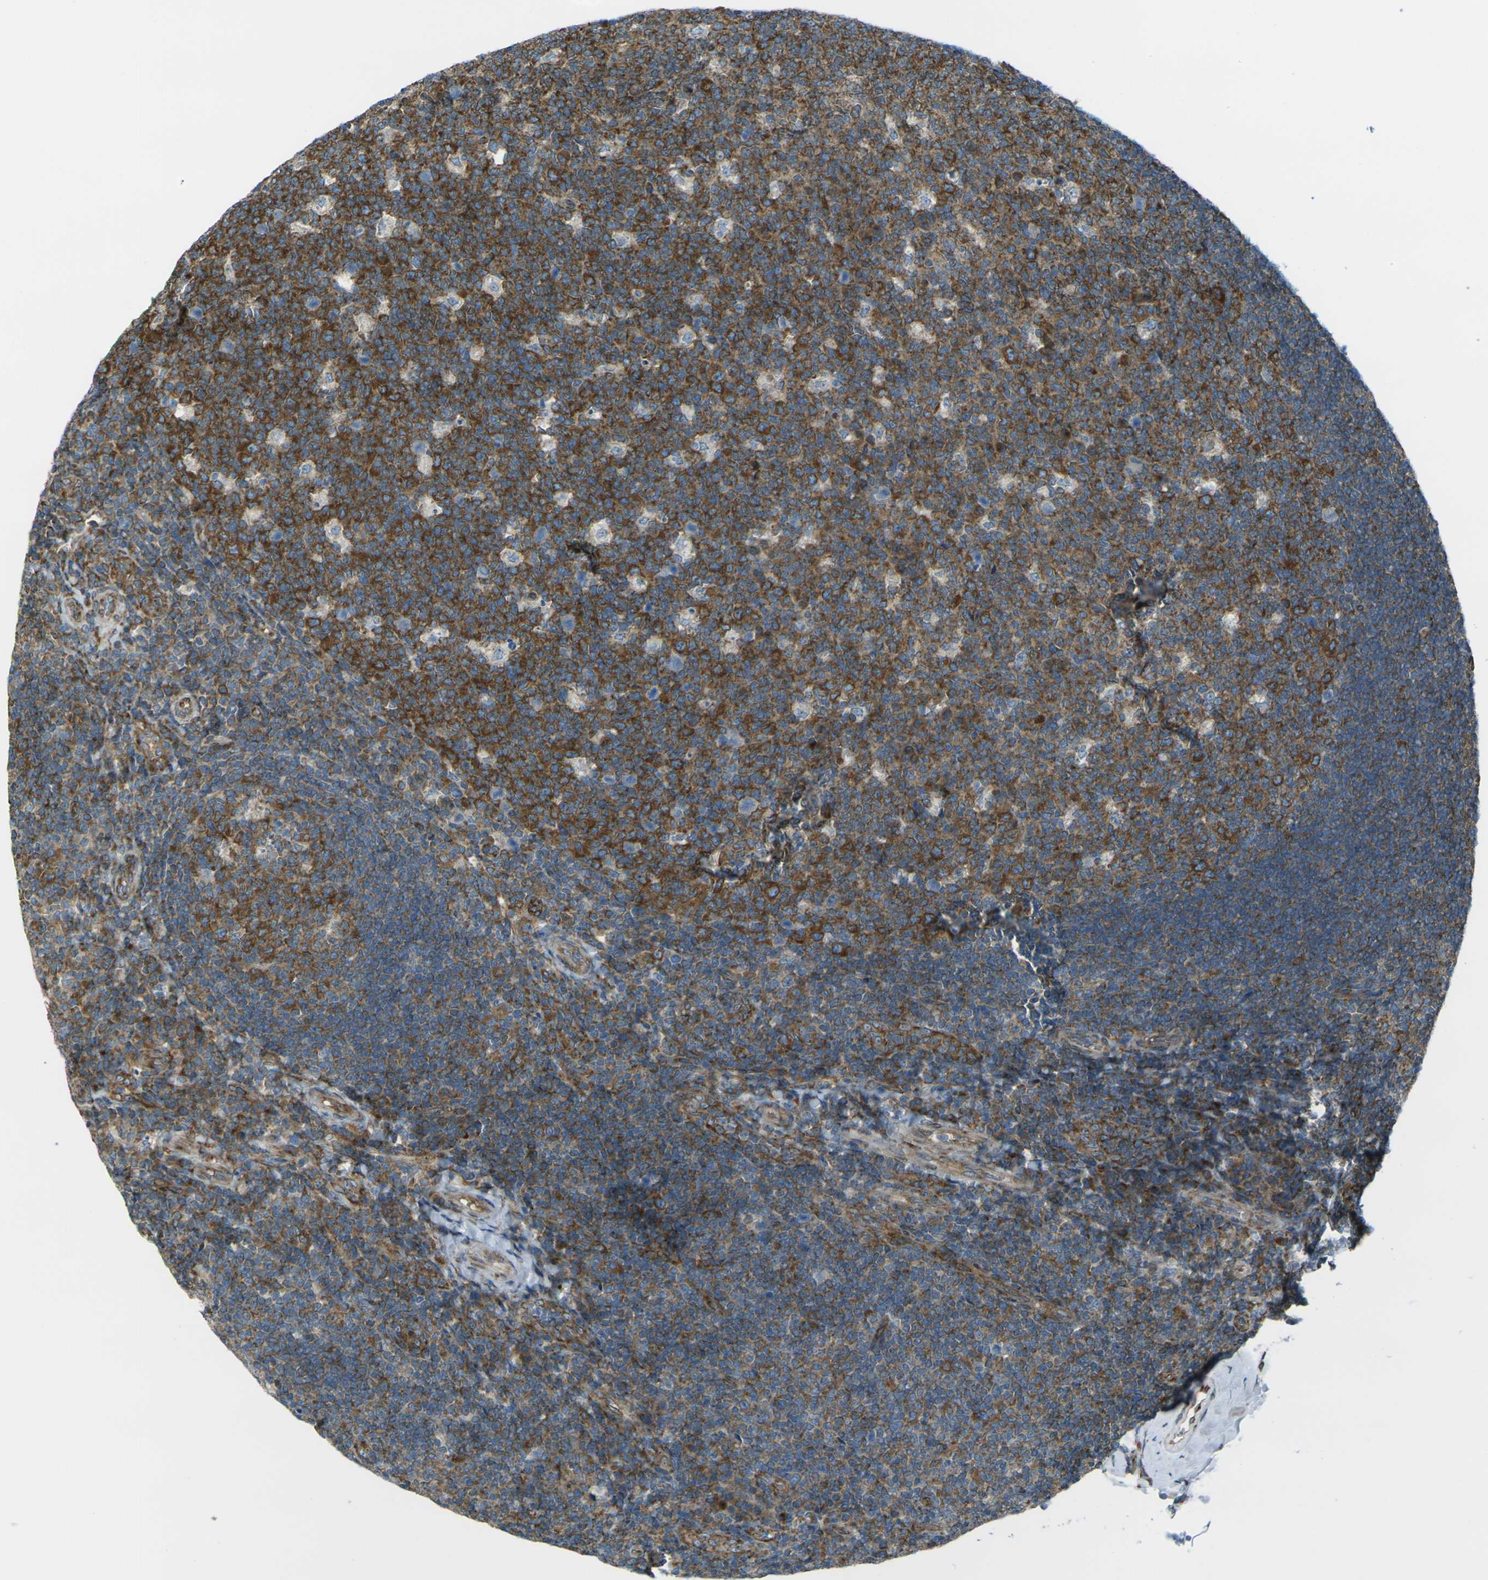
{"staining": {"intensity": "strong", "quantity": ">75%", "location": "cytoplasmic/membranous"}, "tissue": "tonsil", "cell_type": "Germinal center cells", "image_type": "normal", "snomed": [{"axis": "morphology", "description": "Normal tissue, NOS"}, {"axis": "topography", "description": "Tonsil"}], "caption": "The image reveals immunohistochemical staining of unremarkable tonsil. There is strong cytoplasmic/membranous staining is present in approximately >75% of germinal center cells.", "gene": "CELSR2", "patient": {"sex": "male", "age": 17}}